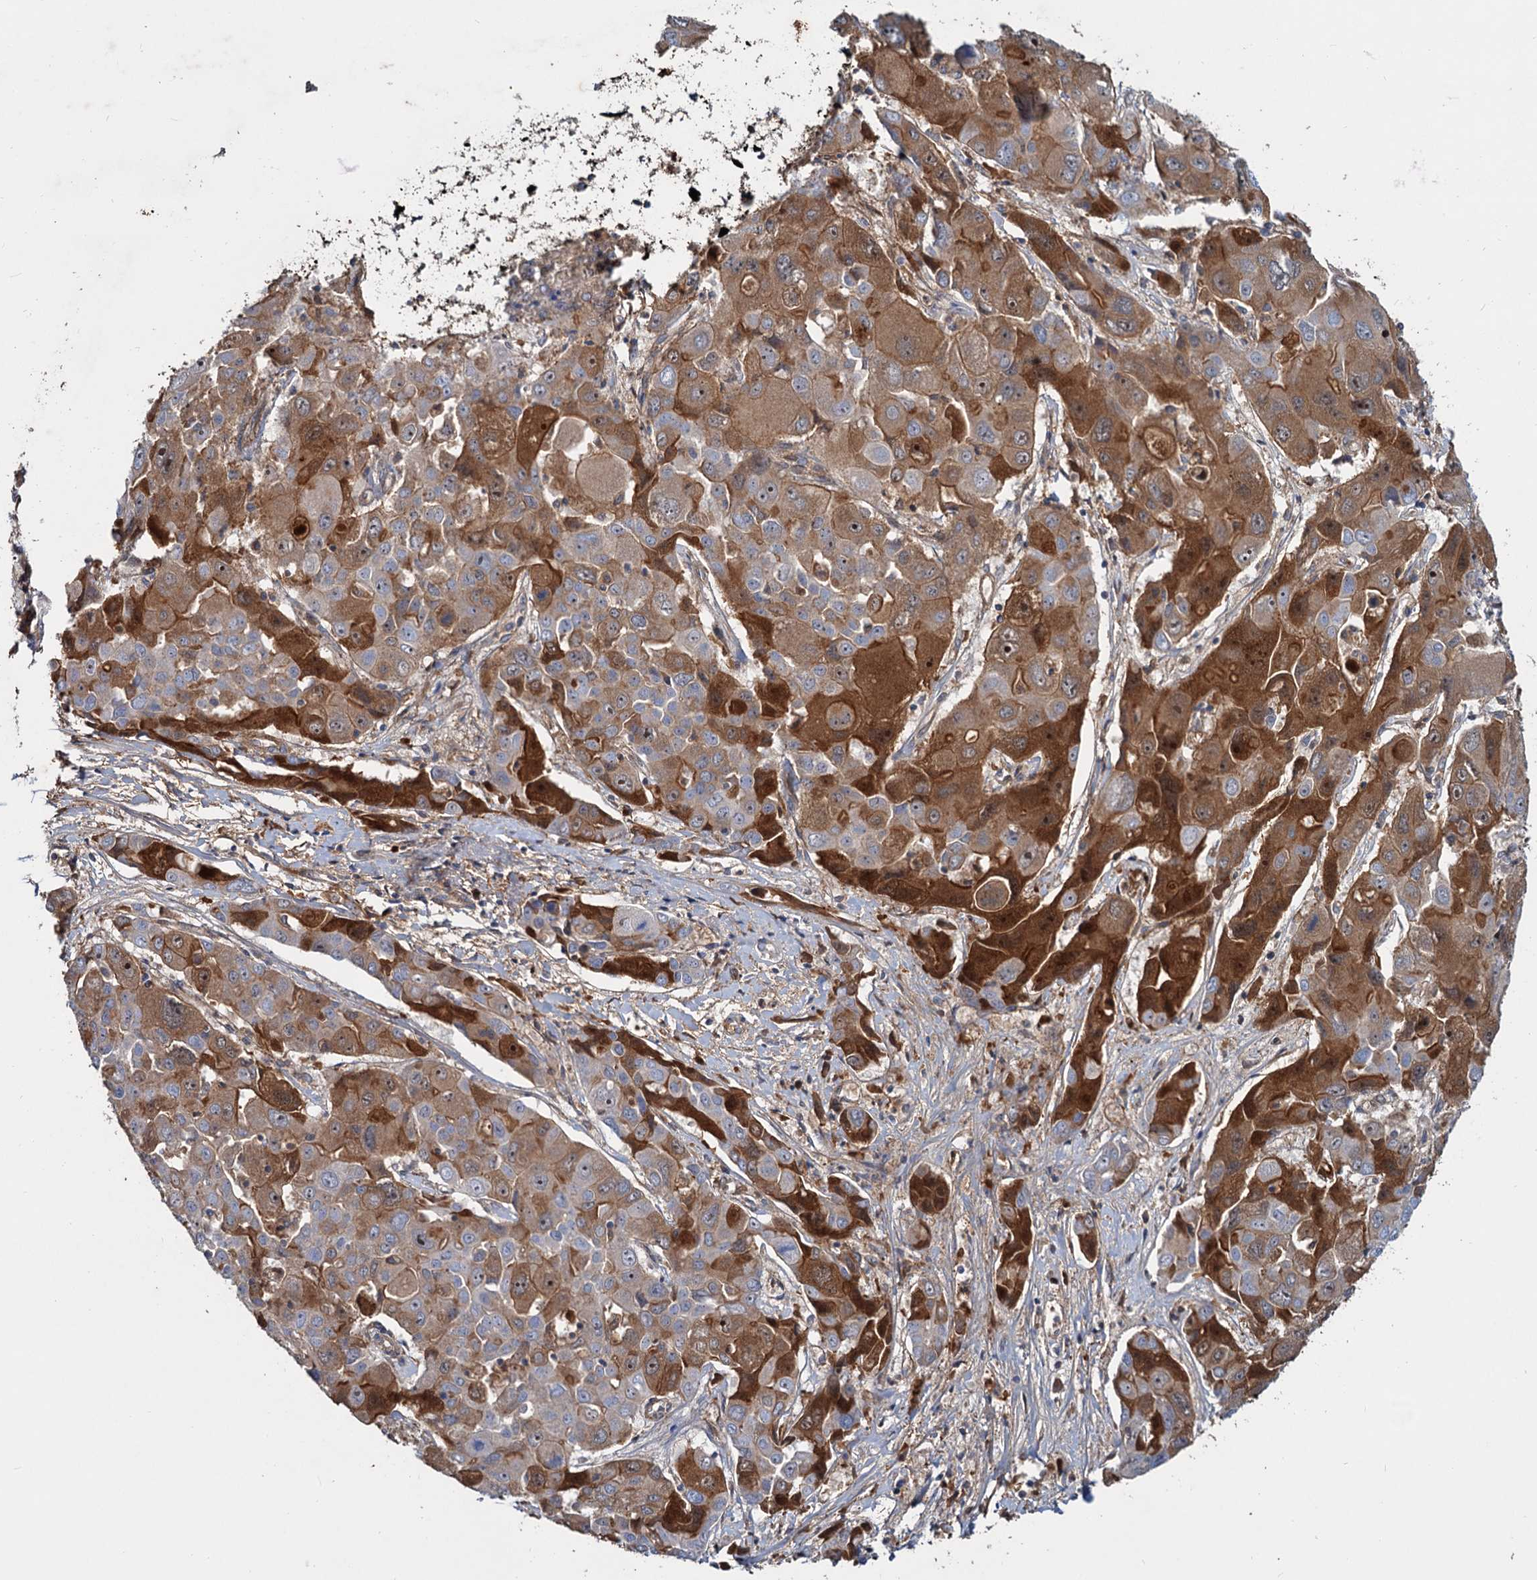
{"staining": {"intensity": "moderate", "quantity": ">75%", "location": "cytoplasmic/membranous"}, "tissue": "liver cancer", "cell_type": "Tumor cells", "image_type": "cancer", "snomed": [{"axis": "morphology", "description": "Cholangiocarcinoma"}, {"axis": "topography", "description": "Liver"}], "caption": "The micrograph shows immunohistochemical staining of liver cholangiocarcinoma. There is moderate cytoplasmic/membranous positivity is identified in about >75% of tumor cells.", "gene": "CHRD", "patient": {"sex": "male", "age": 67}}